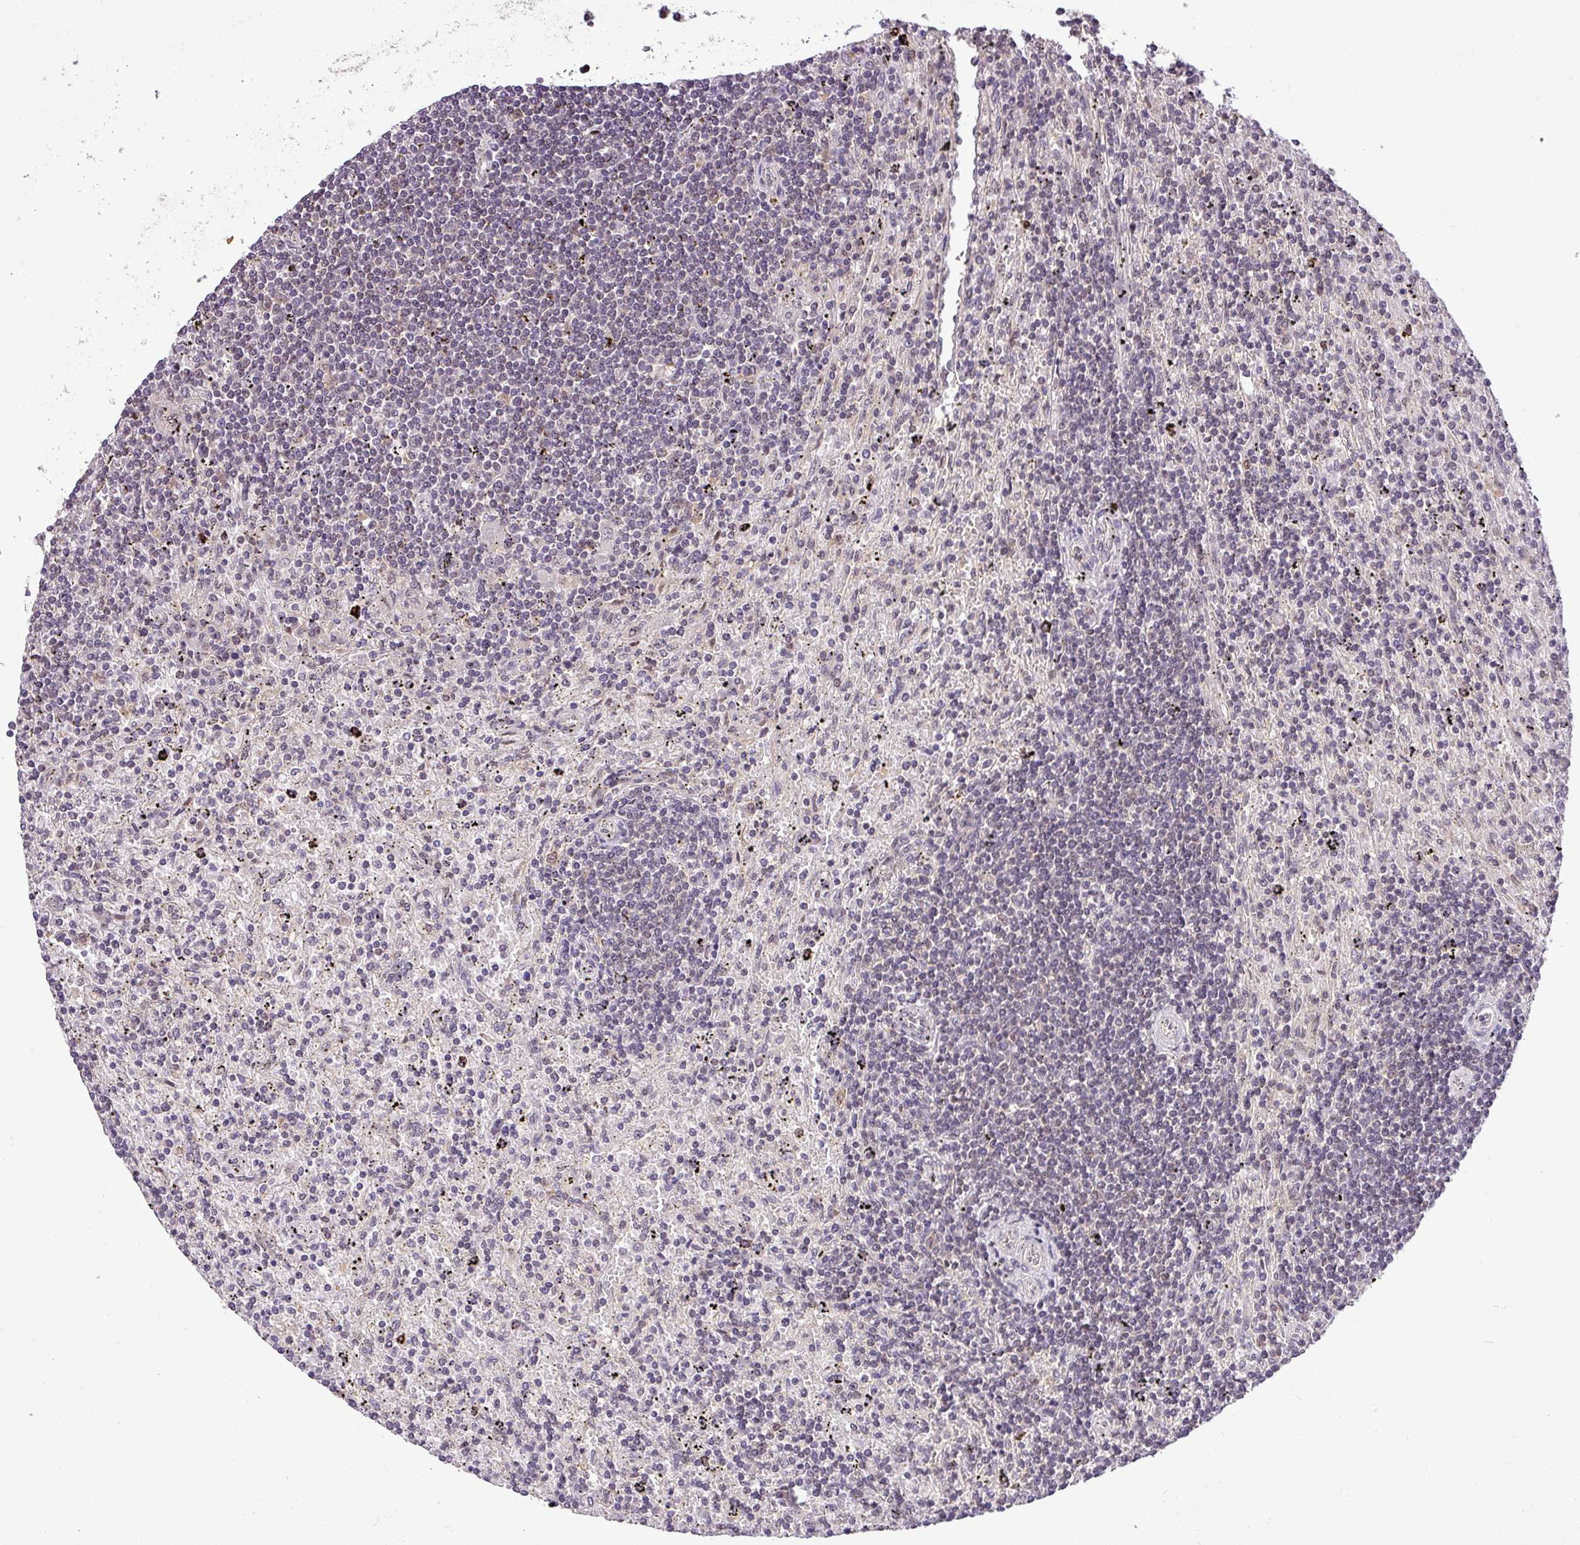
{"staining": {"intensity": "negative", "quantity": "none", "location": "none"}, "tissue": "lymphoma", "cell_type": "Tumor cells", "image_type": "cancer", "snomed": [{"axis": "morphology", "description": "Malignant lymphoma, non-Hodgkin's type, Low grade"}, {"axis": "topography", "description": "Spleen"}], "caption": "A photomicrograph of malignant lymphoma, non-Hodgkin's type (low-grade) stained for a protein reveals no brown staining in tumor cells. (Brightfield microscopy of DAB immunohistochemistry (IHC) at high magnification).", "gene": "MFHAS1", "patient": {"sex": "male", "age": 76}}